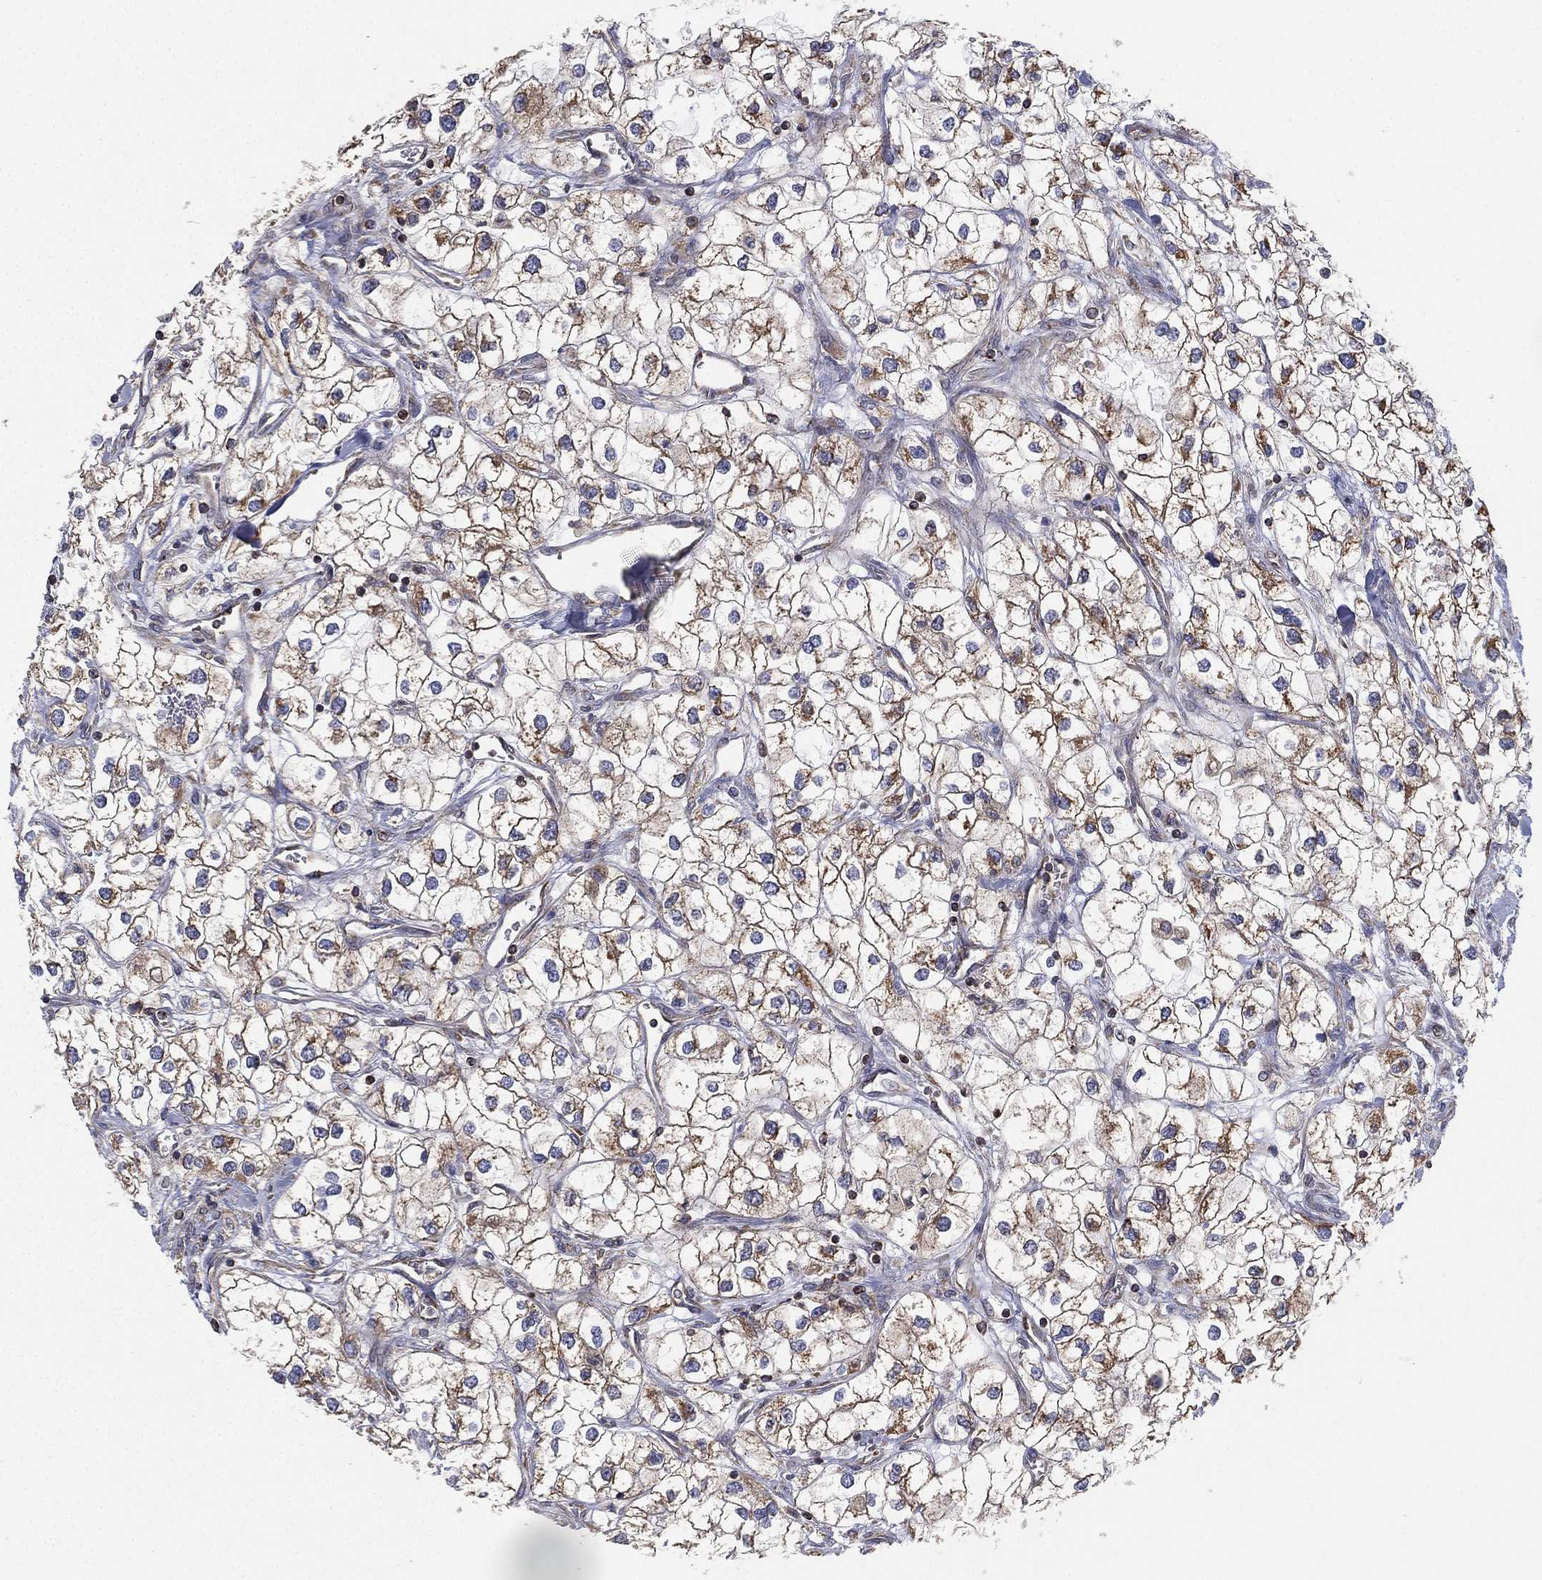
{"staining": {"intensity": "moderate", "quantity": "25%-75%", "location": "cytoplasmic/membranous"}, "tissue": "renal cancer", "cell_type": "Tumor cells", "image_type": "cancer", "snomed": [{"axis": "morphology", "description": "Adenocarcinoma, NOS"}, {"axis": "topography", "description": "Kidney"}], "caption": "DAB immunohistochemical staining of adenocarcinoma (renal) shows moderate cytoplasmic/membranous protein staining in about 25%-75% of tumor cells. The protein is shown in brown color, while the nuclei are stained blue.", "gene": "CYB5B", "patient": {"sex": "male", "age": 59}}